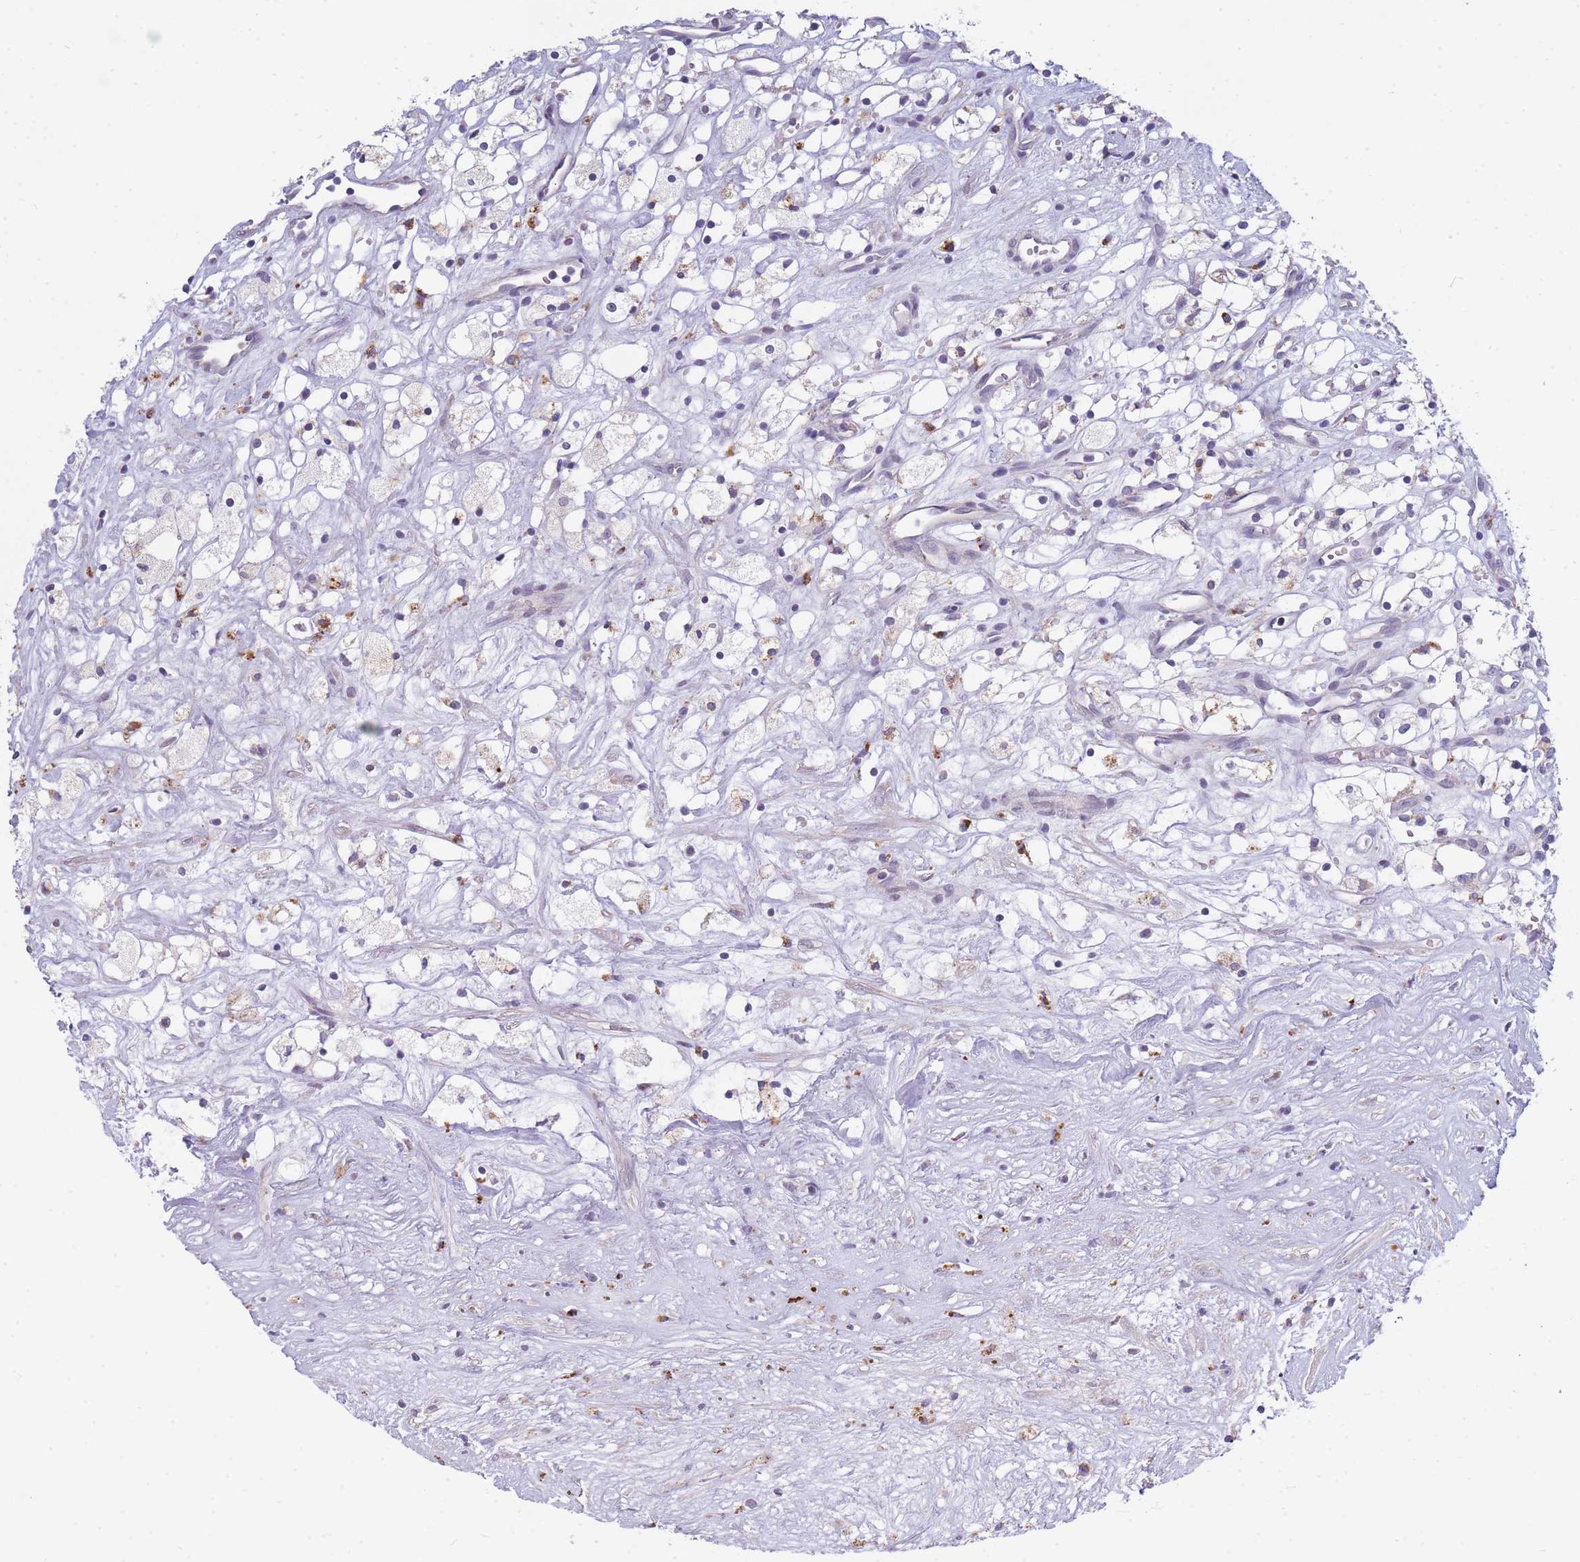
{"staining": {"intensity": "negative", "quantity": "none", "location": "none"}, "tissue": "renal cancer", "cell_type": "Tumor cells", "image_type": "cancer", "snomed": [{"axis": "morphology", "description": "Adenocarcinoma, NOS"}, {"axis": "topography", "description": "Kidney"}], "caption": "Protein analysis of renal cancer (adenocarcinoma) reveals no significant expression in tumor cells.", "gene": "TRIM61", "patient": {"sex": "male", "age": 59}}